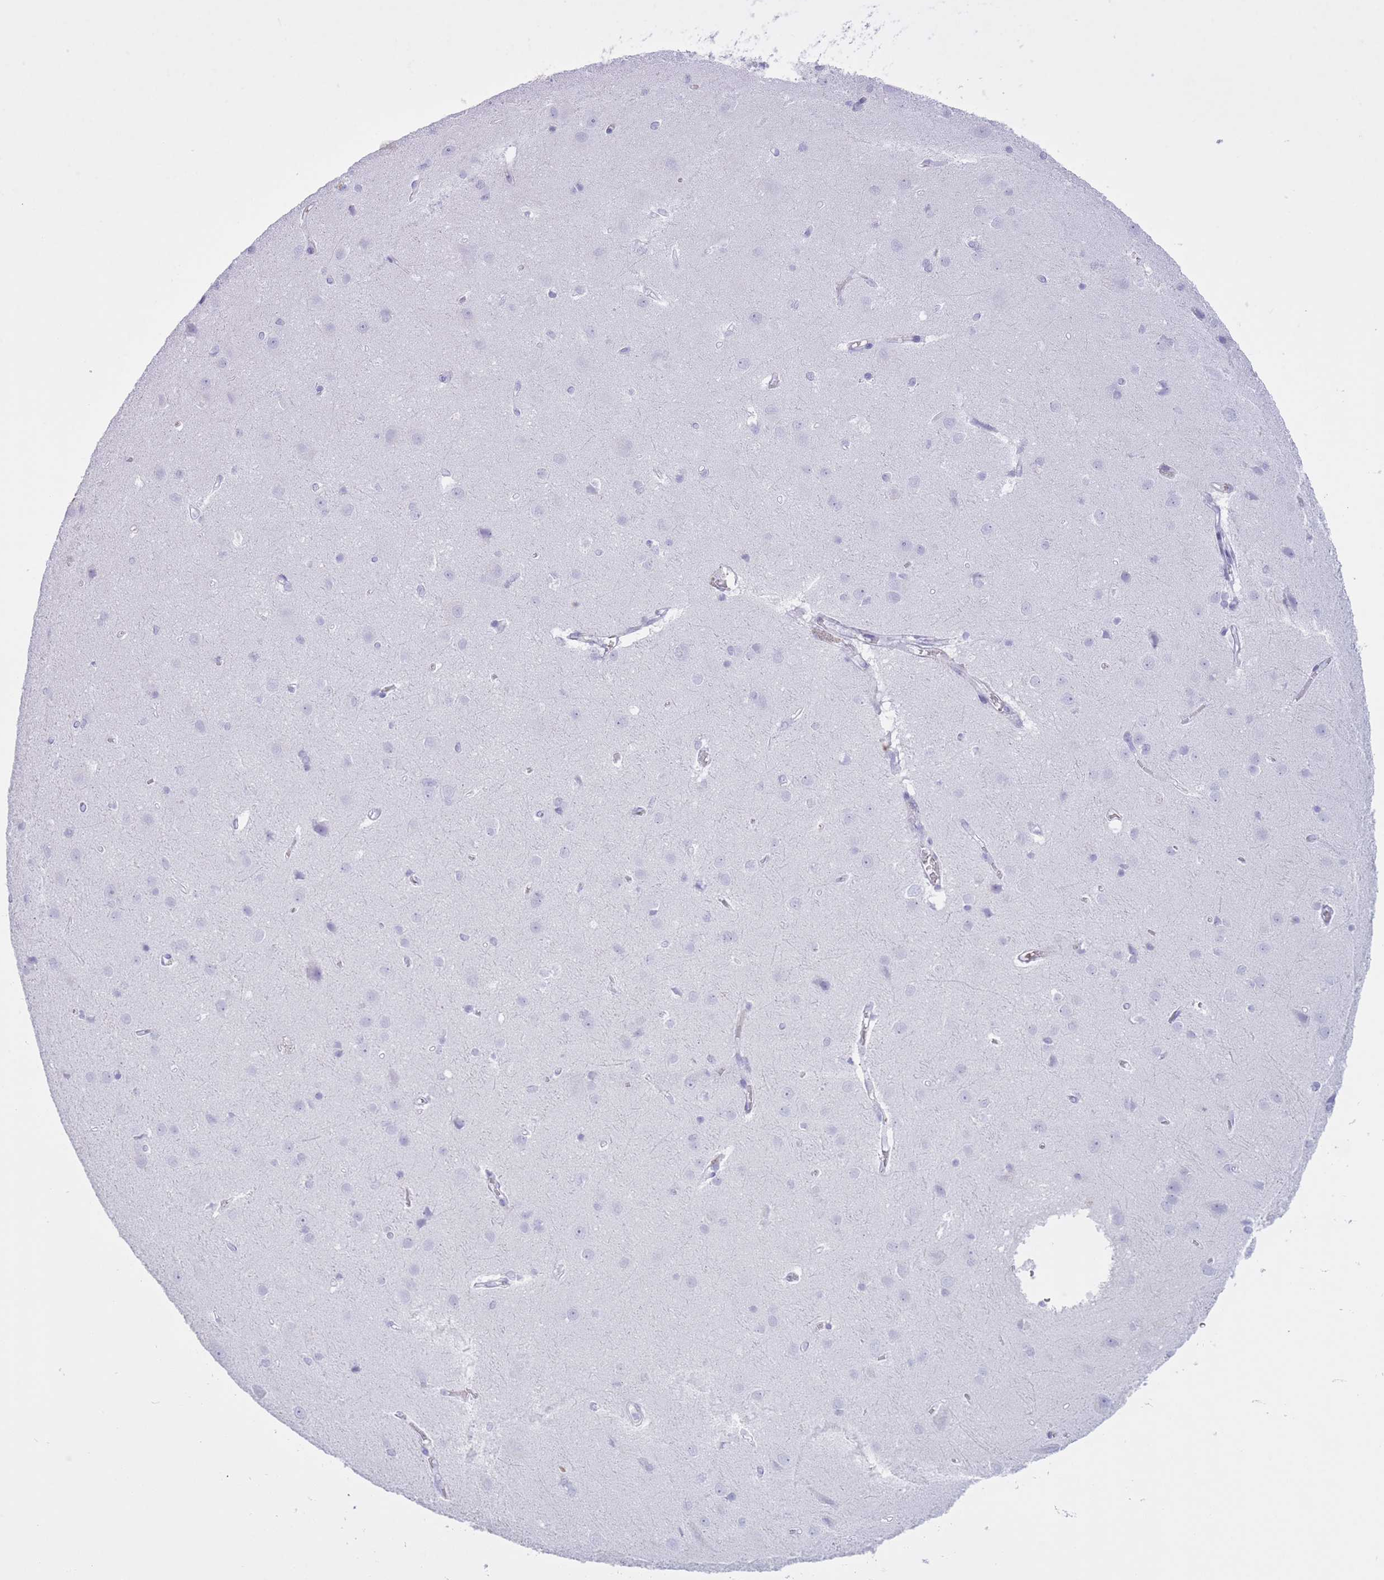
{"staining": {"intensity": "negative", "quantity": "none", "location": "none"}, "tissue": "cerebral cortex", "cell_type": "Endothelial cells", "image_type": "normal", "snomed": [{"axis": "morphology", "description": "Normal tissue, NOS"}, {"axis": "topography", "description": "Cerebral cortex"}], "caption": "A histopathology image of cerebral cortex stained for a protein reveals no brown staining in endothelial cells. (DAB IHC with hematoxylin counter stain).", "gene": "AP3S1", "patient": {"sex": "male", "age": 37}}